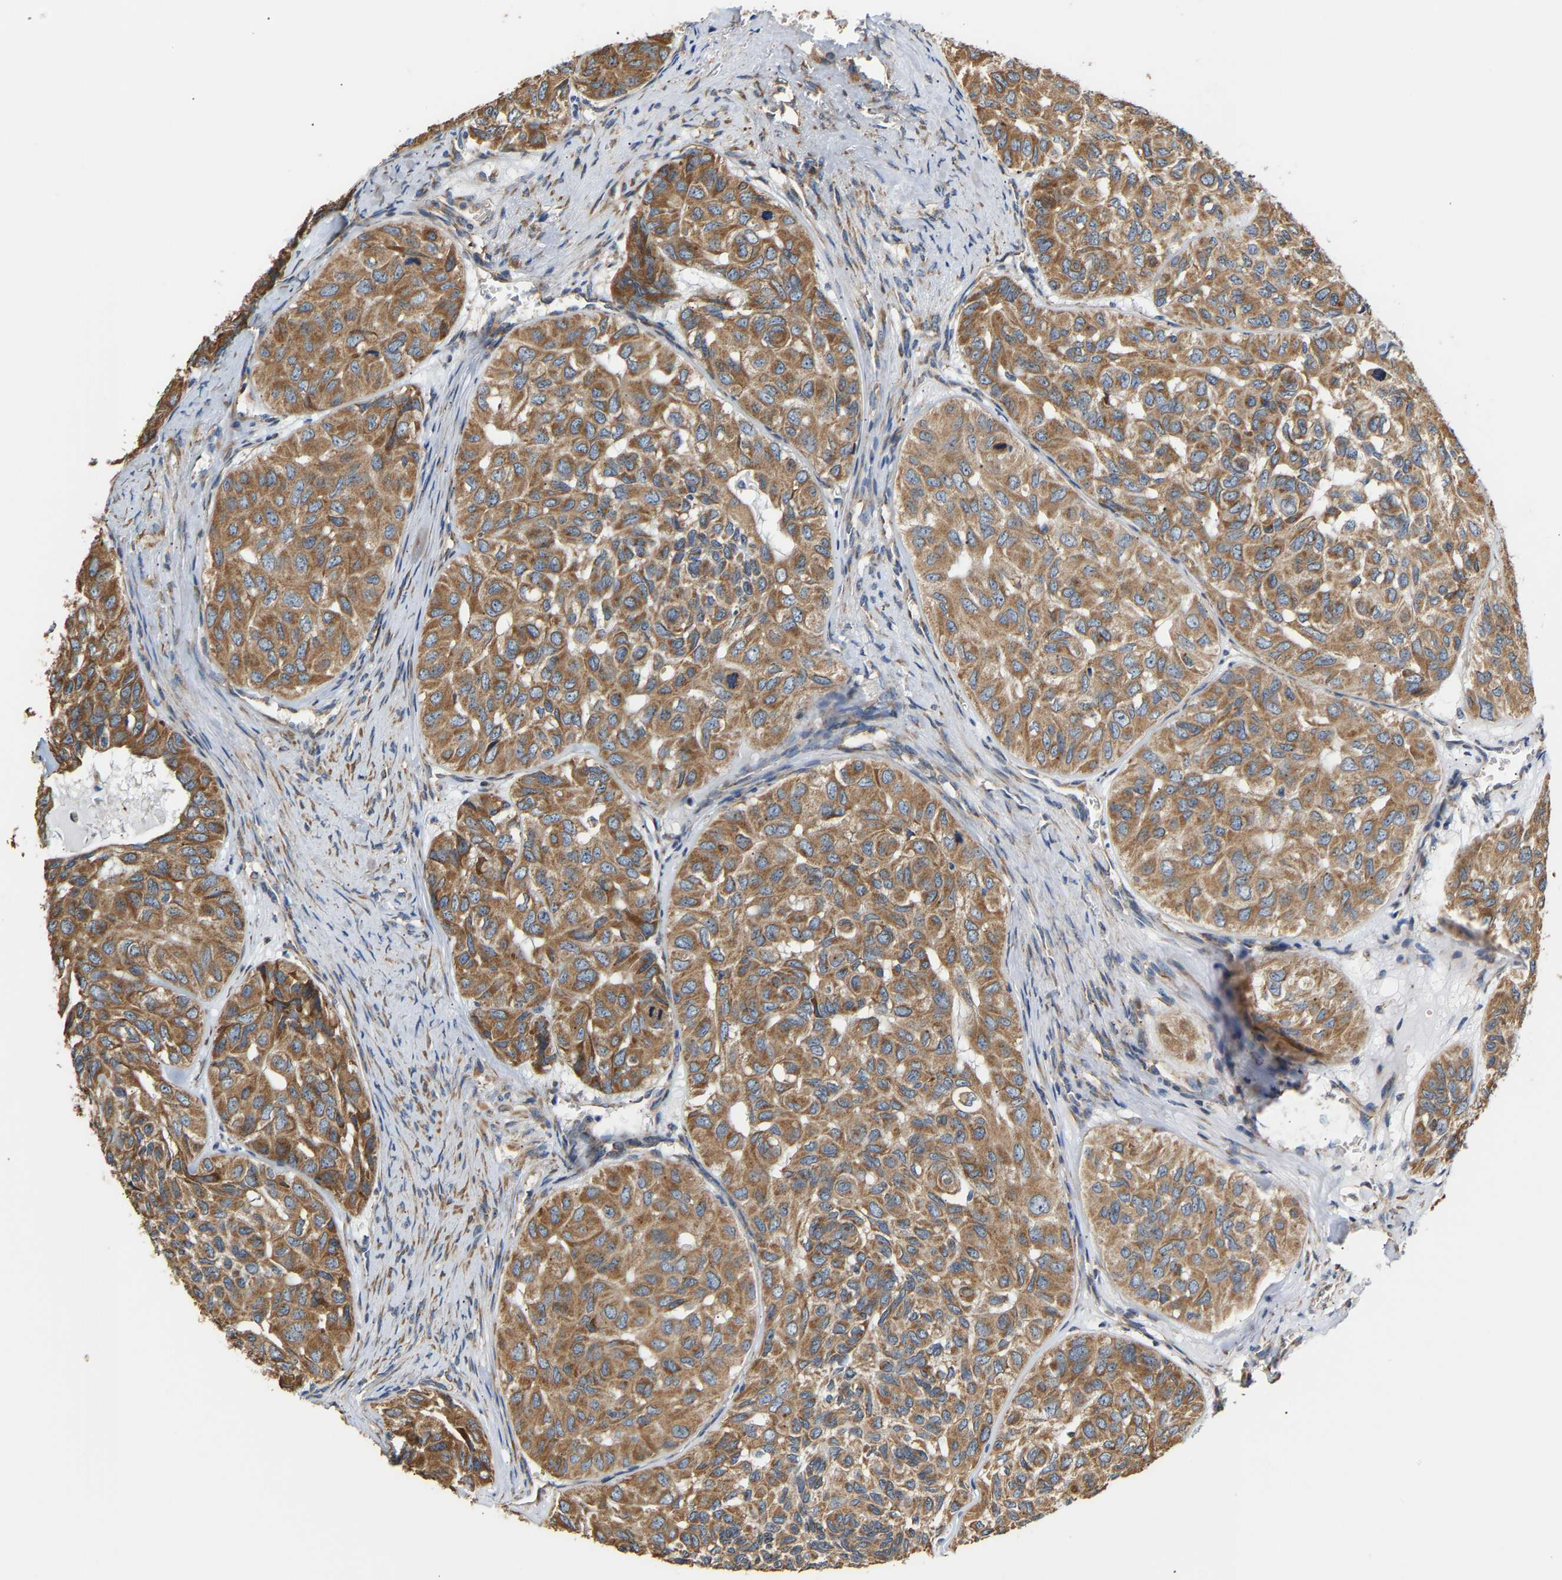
{"staining": {"intensity": "moderate", "quantity": ">75%", "location": "cytoplasmic/membranous"}, "tissue": "head and neck cancer", "cell_type": "Tumor cells", "image_type": "cancer", "snomed": [{"axis": "morphology", "description": "Adenocarcinoma, NOS"}, {"axis": "topography", "description": "Salivary gland, NOS"}, {"axis": "topography", "description": "Head-Neck"}], "caption": "Immunohistochemistry (IHC) staining of head and neck adenocarcinoma, which exhibits medium levels of moderate cytoplasmic/membranous positivity in about >75% of tumor cells indicating moderate cytoplasmic/membranous protein expression. The staining was performed using DAB (3,3'-diaminobenzidine) (brown) for protein detection and nuclei were counterstained in hematoxylin (blue).", "gene": "TMEM168", "patient": {"sex": "female", "age": 76}}